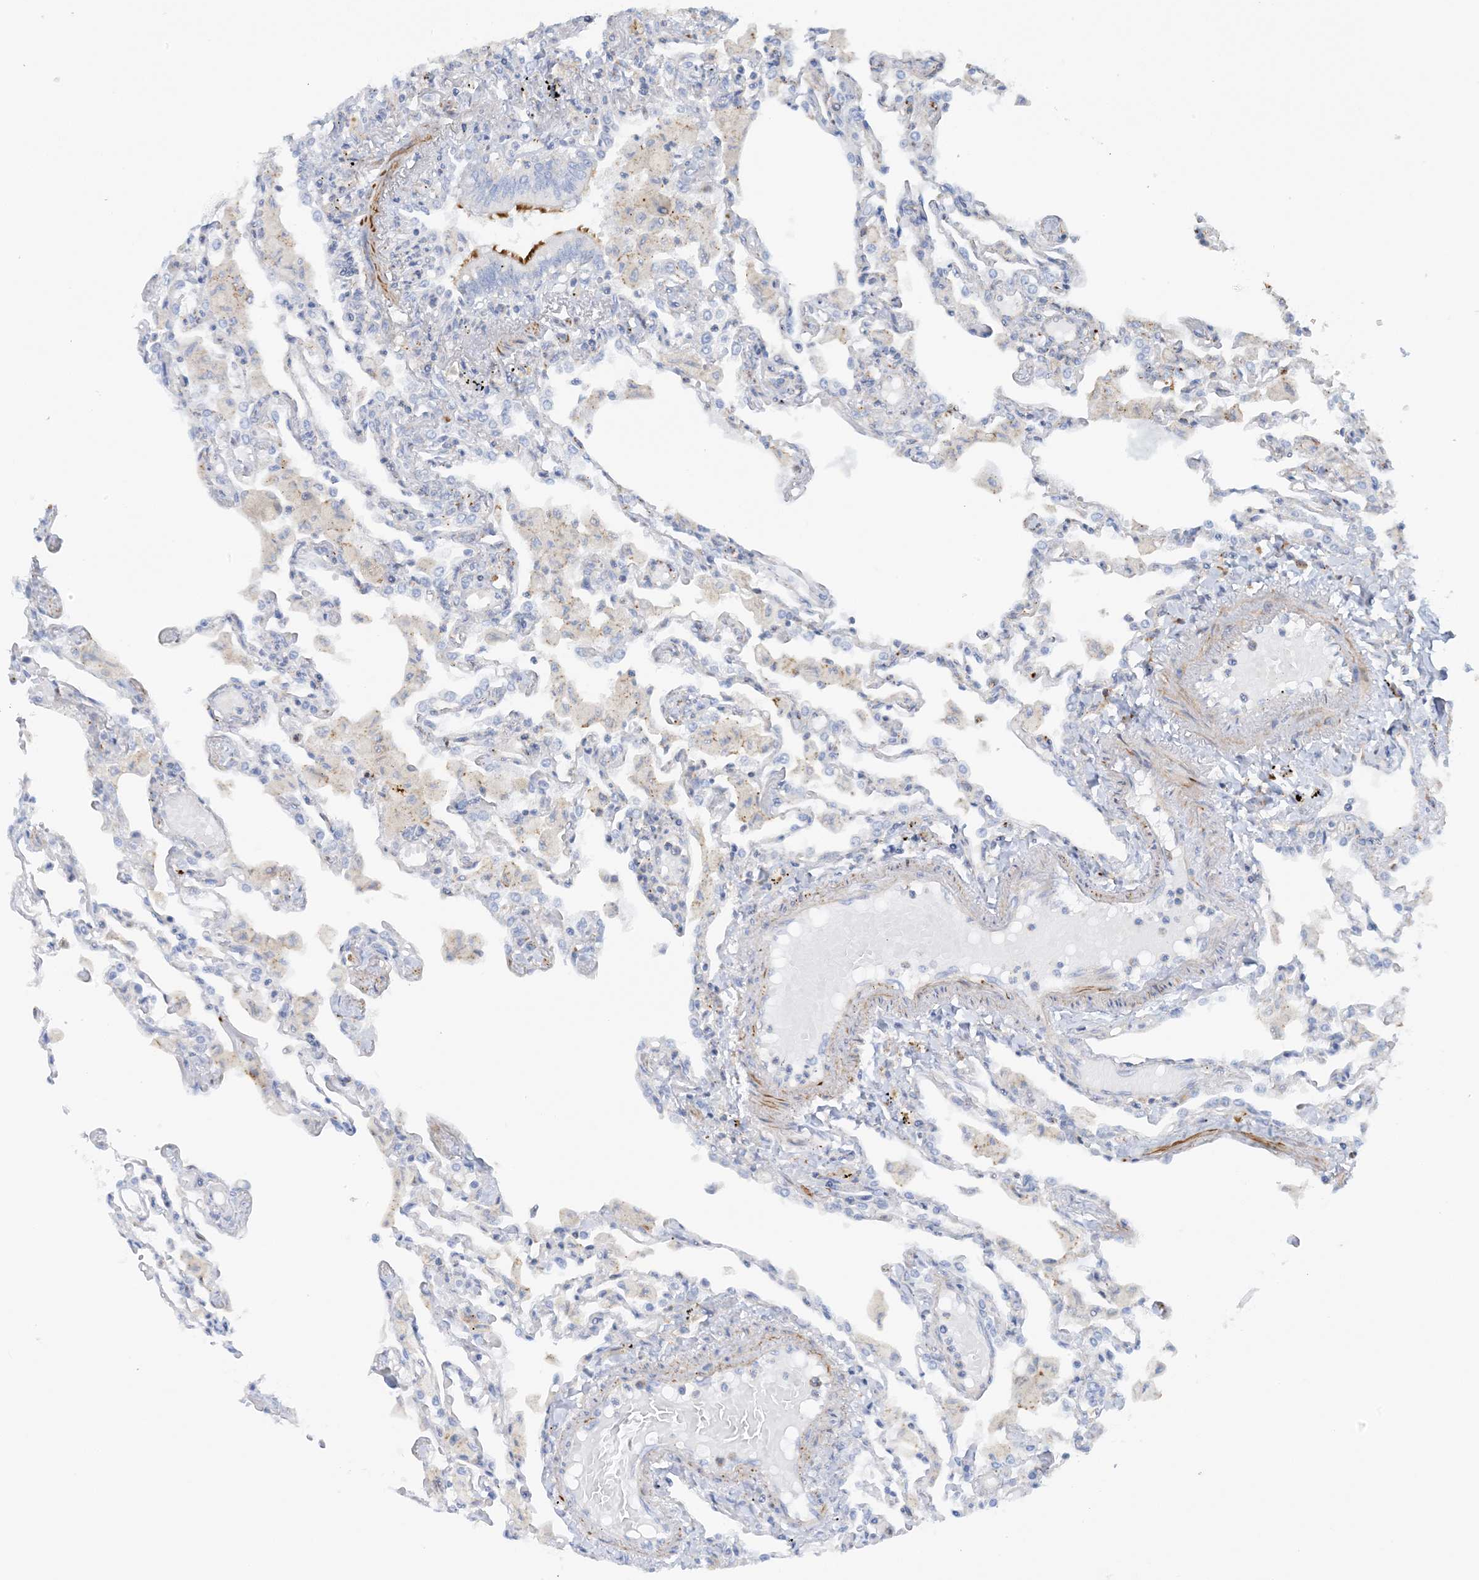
{"staining": {"intensity": "negative", "quantity": "none", "location": "none"}, "tissue": "lung", "cell_type": "Alveolar cells", "image_type": "normal", "snomed": [{"axis": "morphology", "description": "Normal tissue, NOS"}, {"axis": "topography", "description": "Bronchus"}, {"axis": "topography", "description": "Lung"}], "caption": "Alveolar cells are negative for protein expression in benign human lung. (DAB (3,3'-diaminobenzidine) IHC, high magnification).", "gene": "CALHM5", "patient": {"sex": "female", "age": 49}}